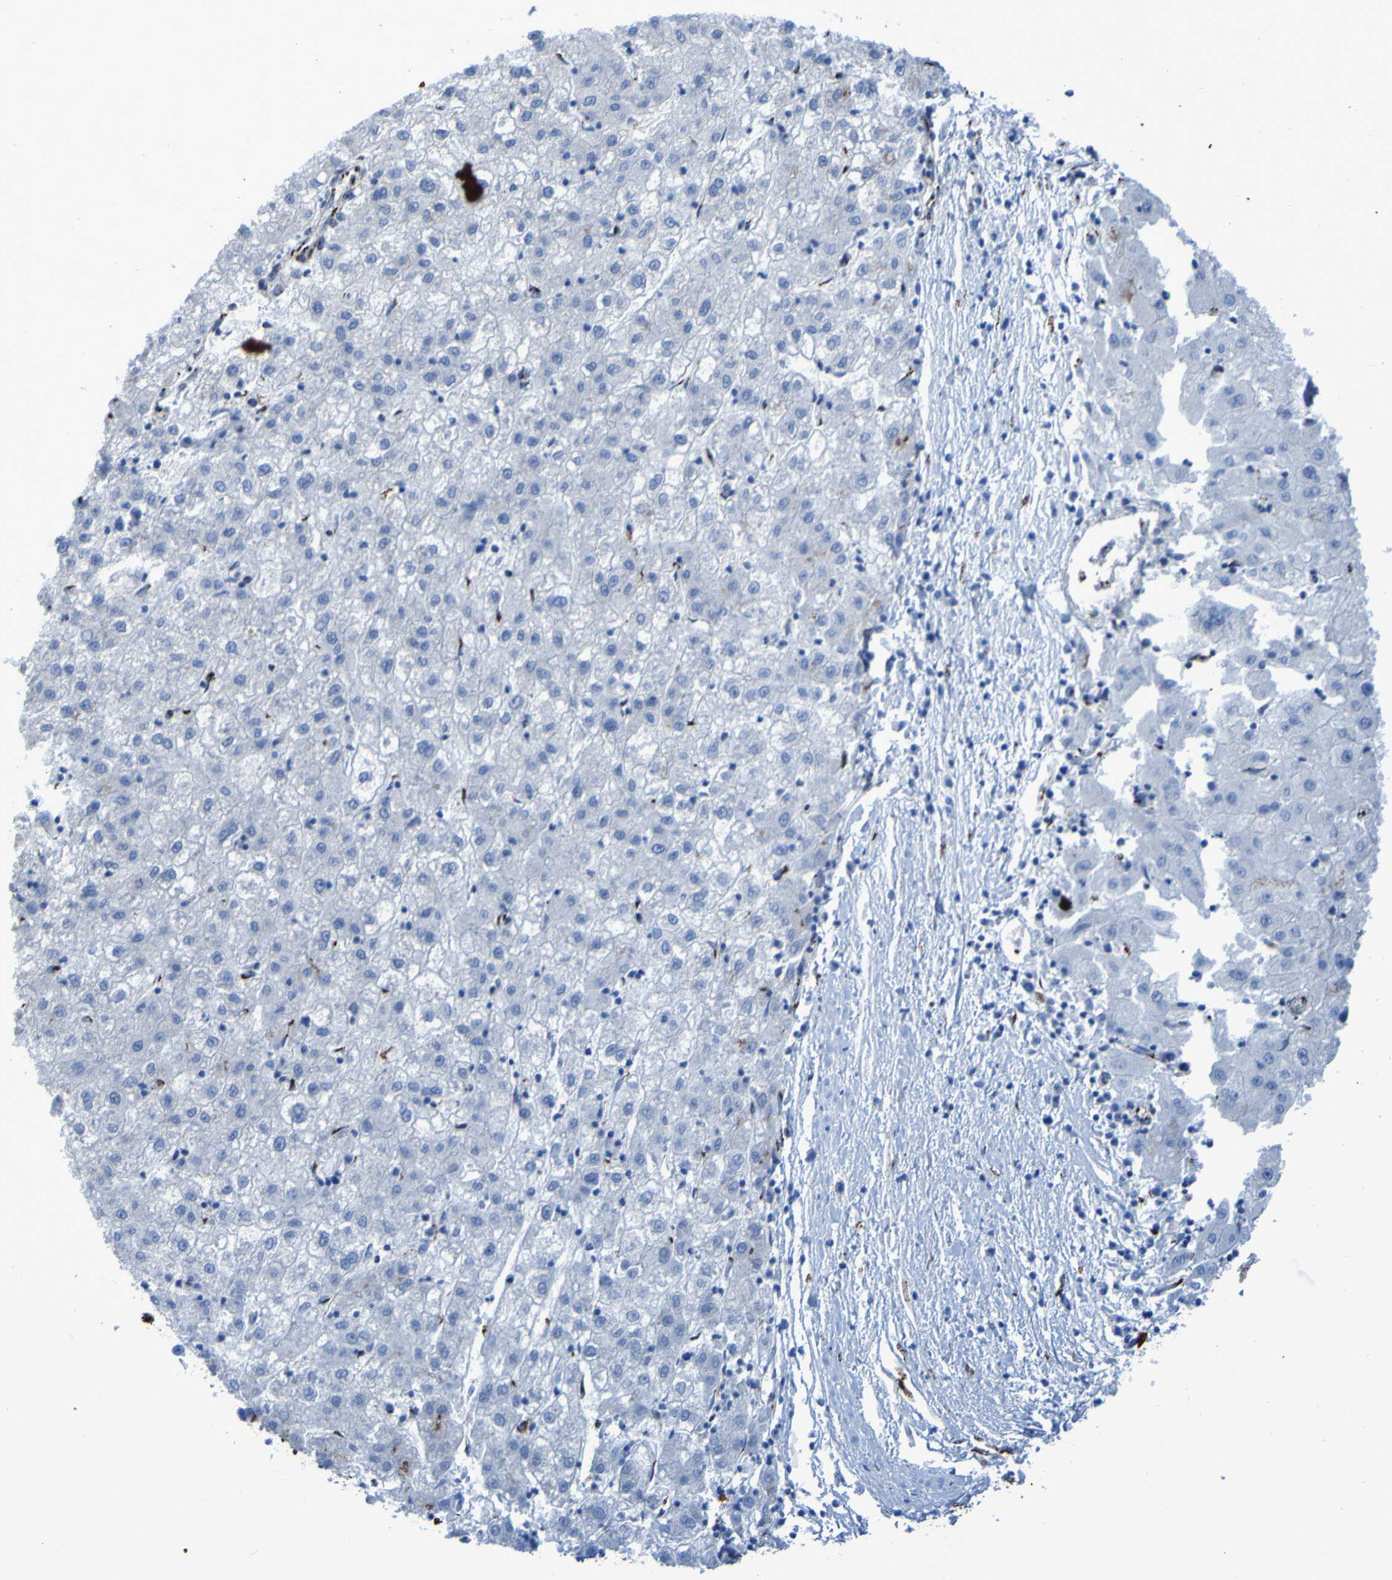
{"staining": {"intensity": "moderate", "quantity": "<25%", "location": "cytoplasmic/membranous"}, "tissue": "liver cancer", "cell_type": "Tumor cells", "image_type": "cancer", "snomed": [{"axis": "morphology", "description": "Carcinoma, Hepatocellular, NOS"}, {"axis": "topography", "description": "Liver"}], "caption": "Liver cancer stained with a protein marker displays moderate staining in tumor cells.", "gene": "GOLM1", "patient": {"sex": "male", "age": 72}}